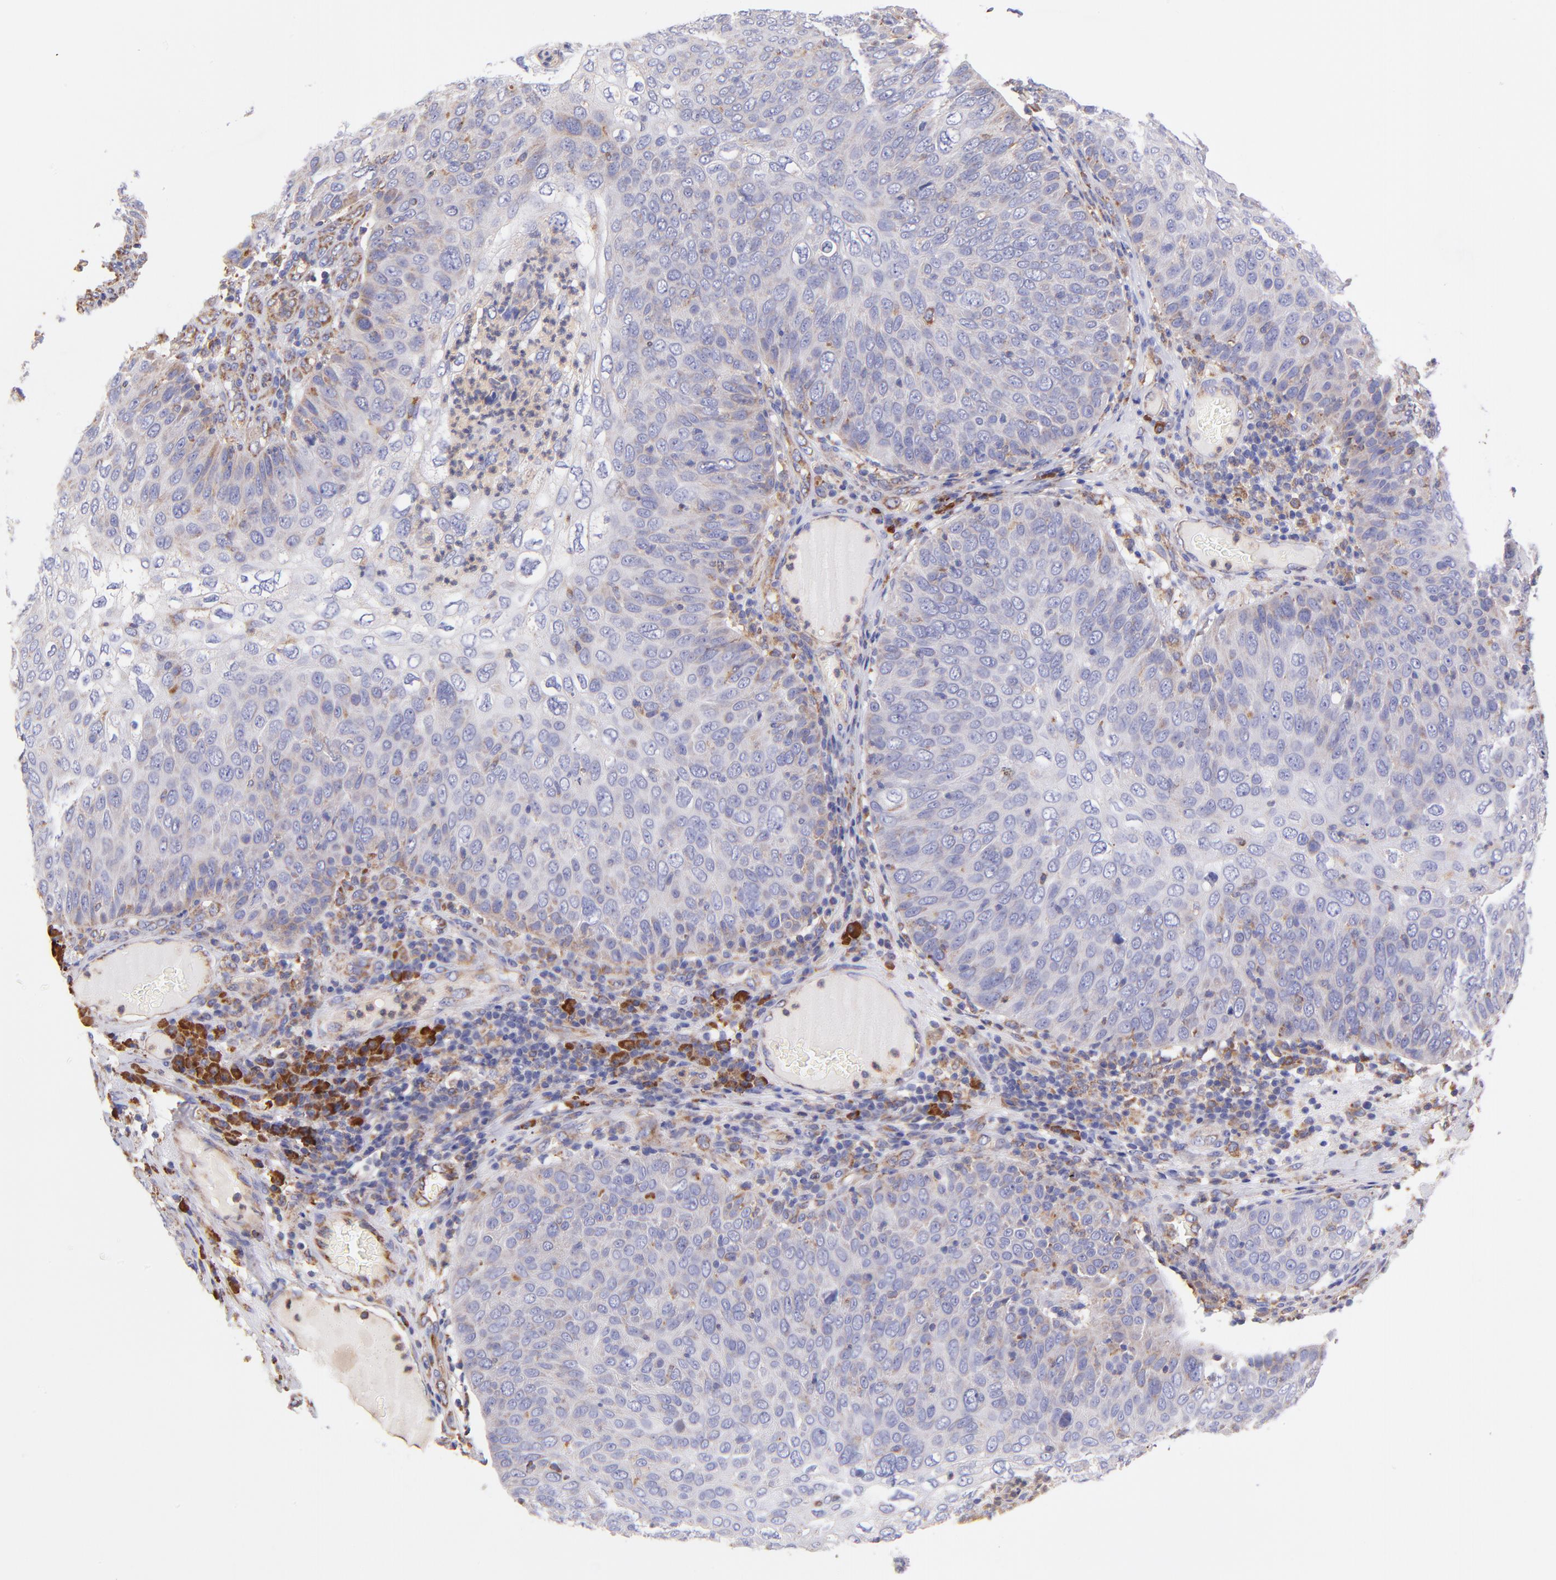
{"staining": {"intensity": "negative", "quantity": "none", "location": "none"}, "tissue": "skin cancer", "cell_type": "Tumor cells", "image_type": "cancer", "snomed": [{"axis": "morphology", "description": "Squamous cell carcinoma, NOS"}, {"axis": "topography", "description": "Skin"}], "caption": "High power microscopy image of an IHC histopathology image of skin cancer, revealing no significant positivity in tumor cells.", "gene": "PREX1", "patient": {"sex": "male", "age": 87}}